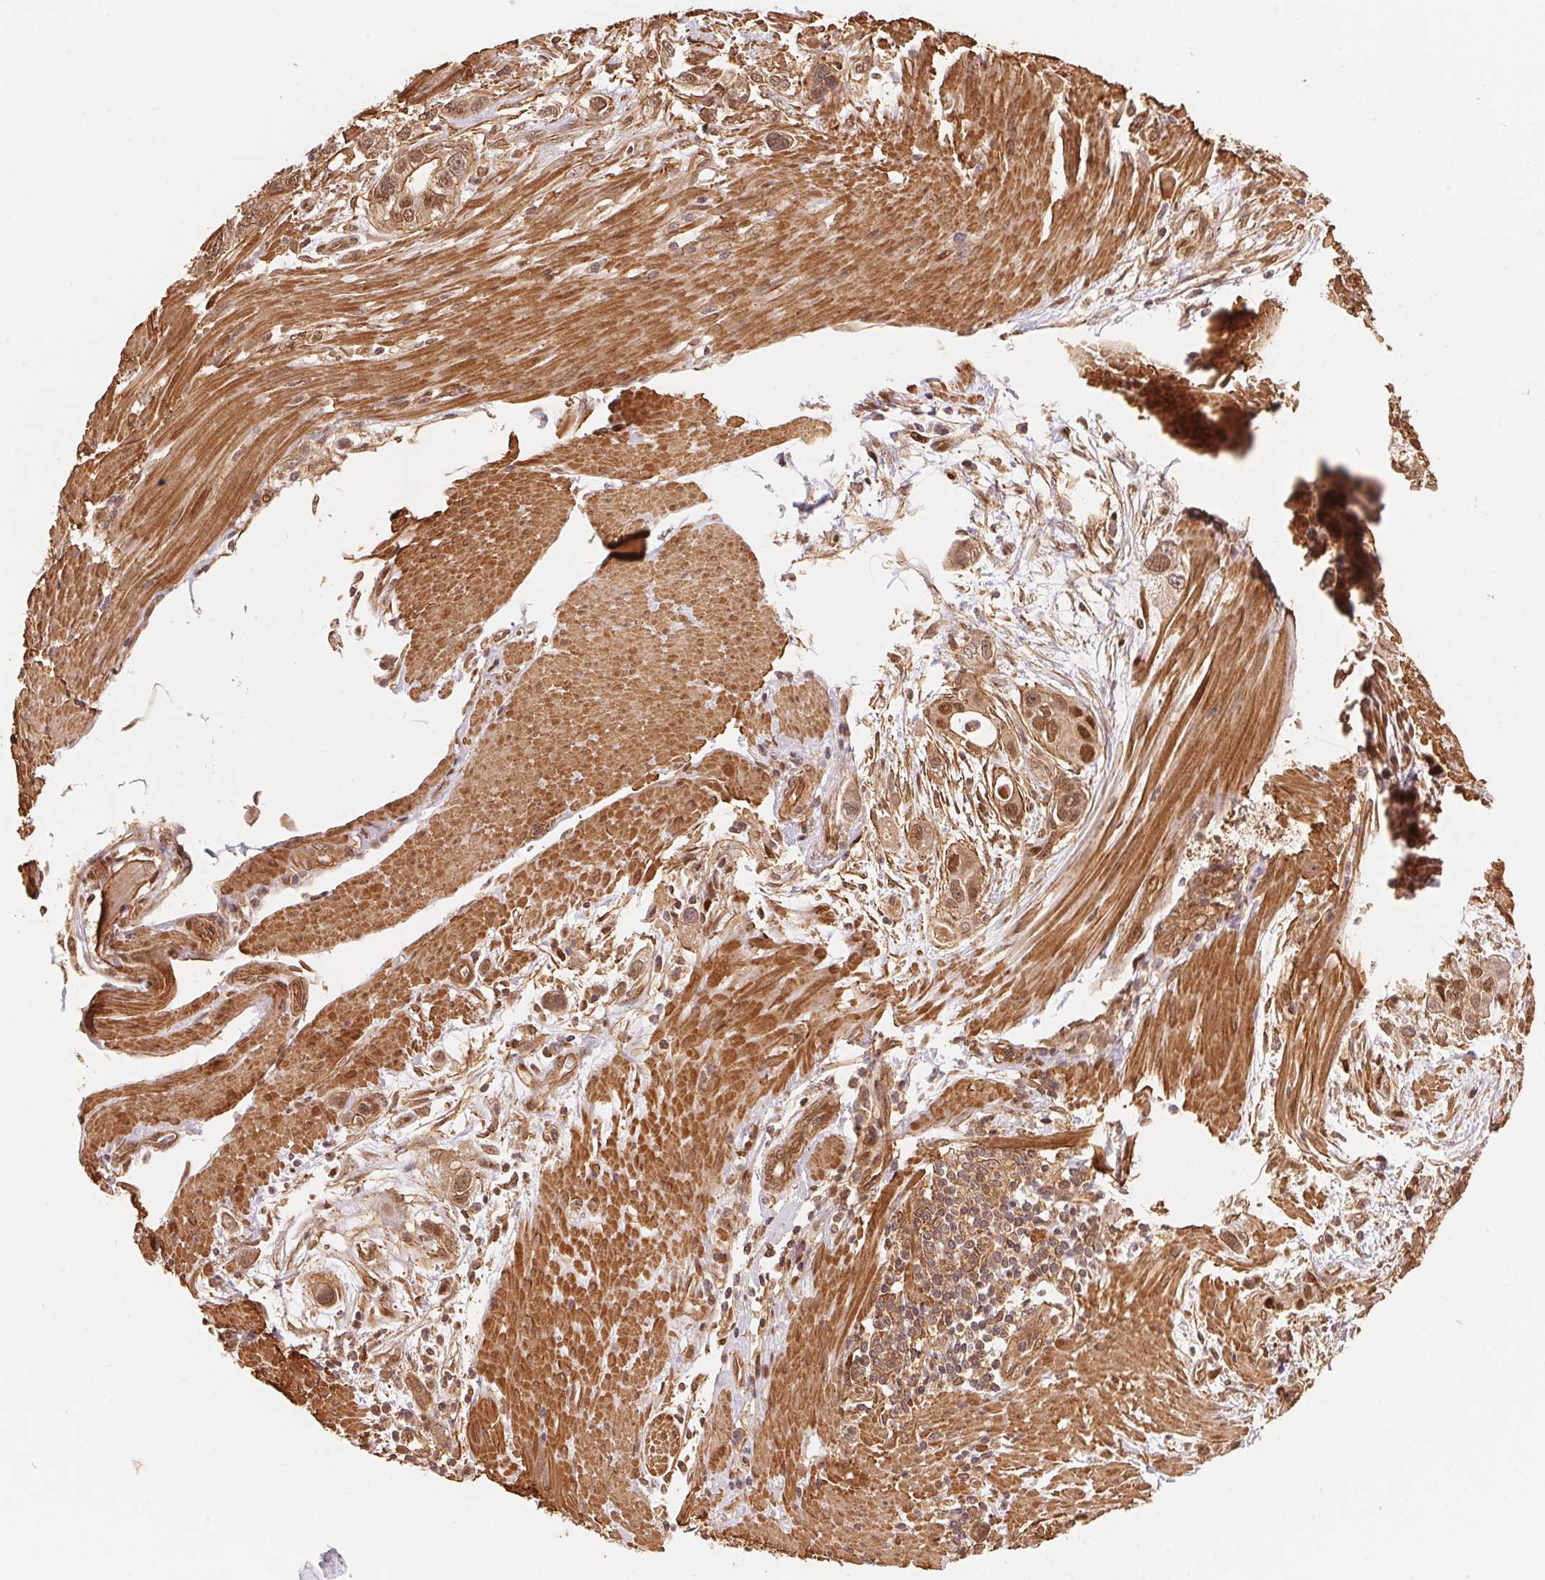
{"staining": {"intensity": "moderate", "quantity": "25%-75%", "location": "nuclear"}, "tissue": "stomach cancer", "cell_type": "Tumor cells", "image_type": "cancer", "snomed": [{"axis": "morphology", "description": "Adenocarcinoma, NOS"}, {"axis": "topography", "description": "Stomach, lower"}], "caption": "Protein staining exhibits moderate nuclear expression in about 25%-75% of tumor cells in adenocarcinoma (stomach).", "gene": "TNIP2", "patient": {"sex": "female", "age": 93}}